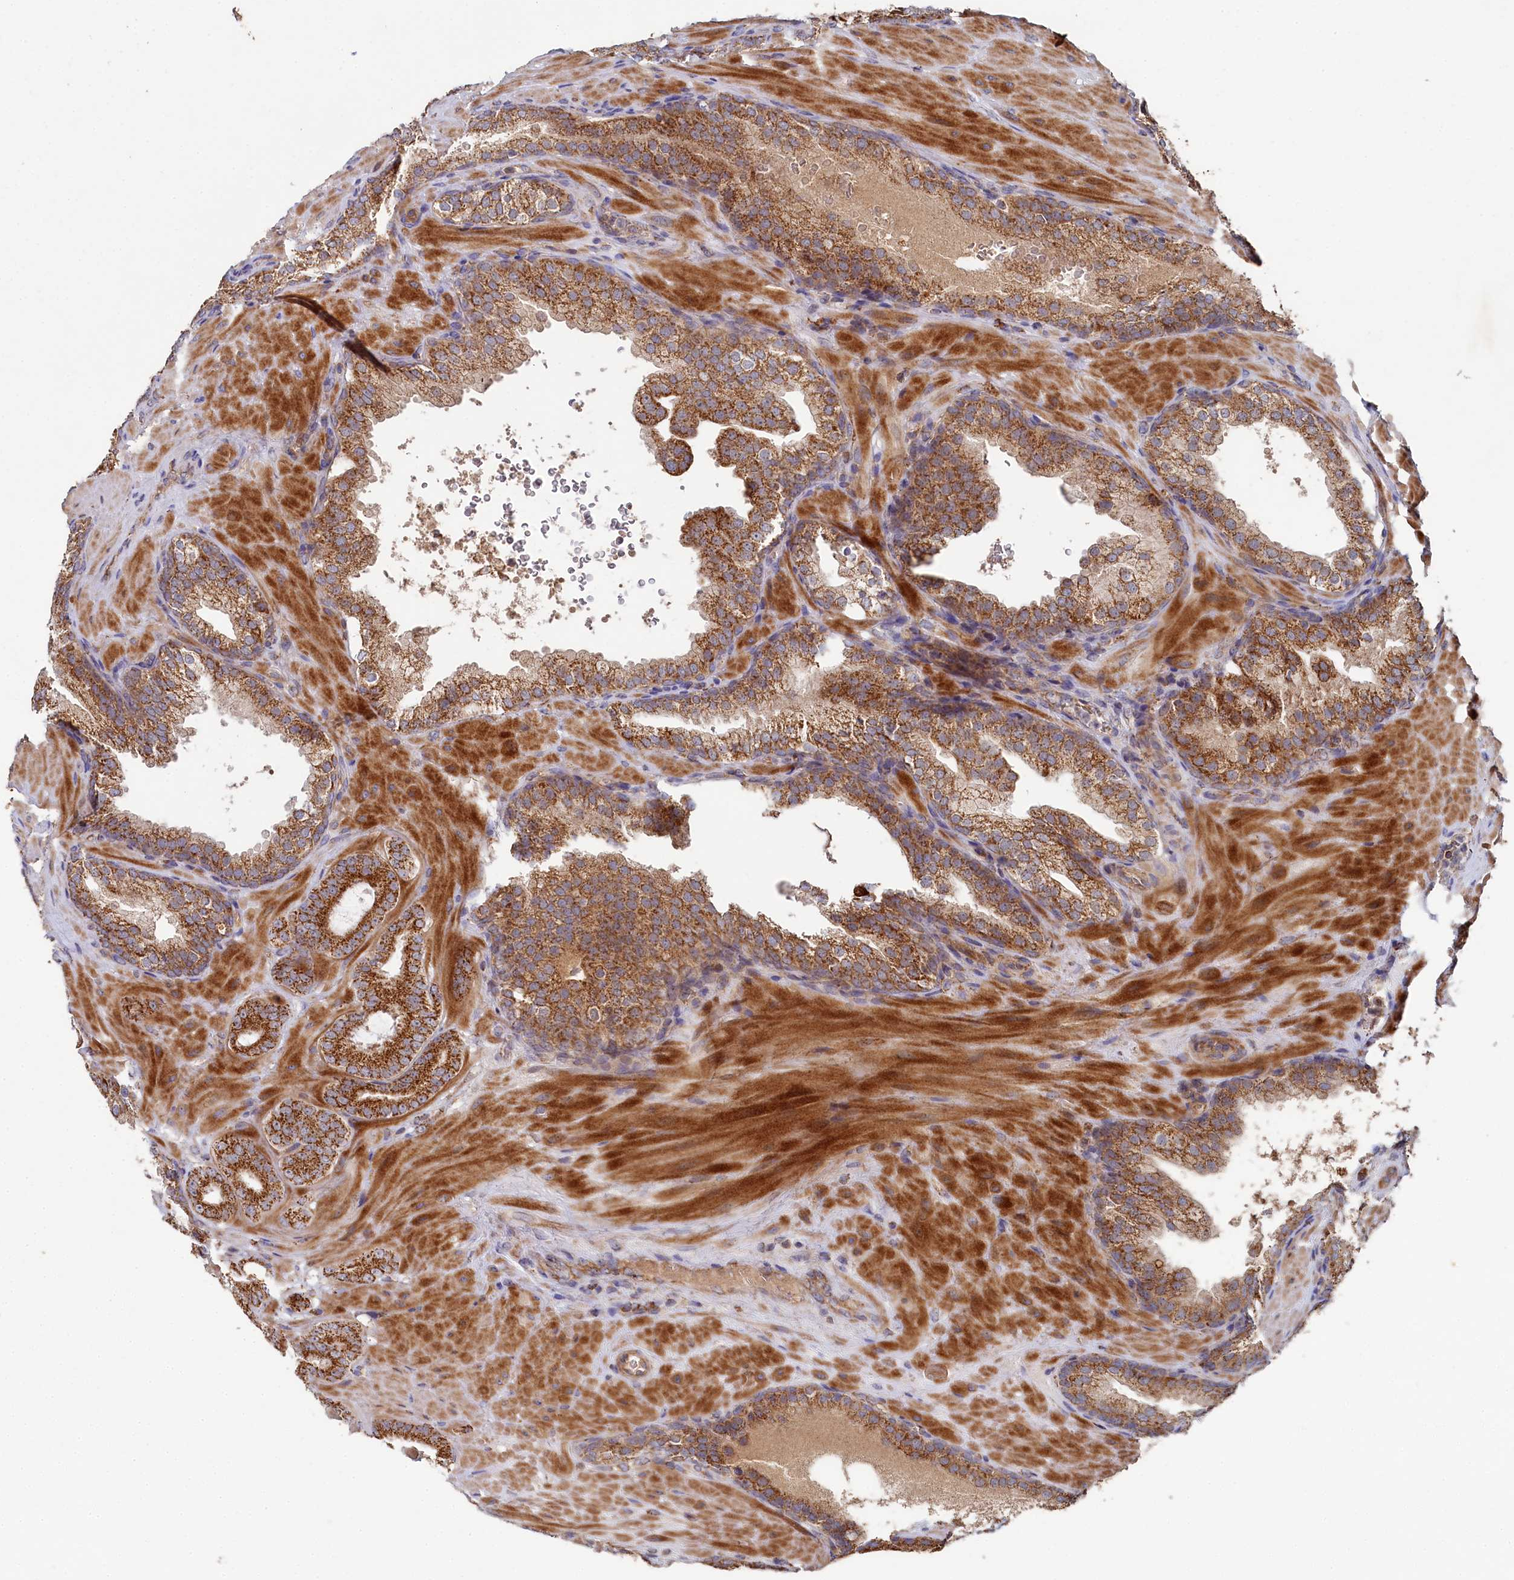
{"staining": {"intensity": "moderate", "quantity": ">75%", "location": "cytoplasmic/membranous"}, "tissue": "prostate cancer", "cell_type": "Tumor cells", "image_type": "cancer", "snomed": [{"axis": "morphology", "description": "Adenocarcinoma, High grade"}, {"axis": "topography", "description": "Prostate"}], "caption": "Brown immunohistochemical staining in human prostate cancer (high-grade adenocarcinoma) displays moderate cytoplasmic/membranous positivity in approximately >75% of tumor cells.", "gene": "HAUS2", "patient": {"sex": "male", "age": 60}}